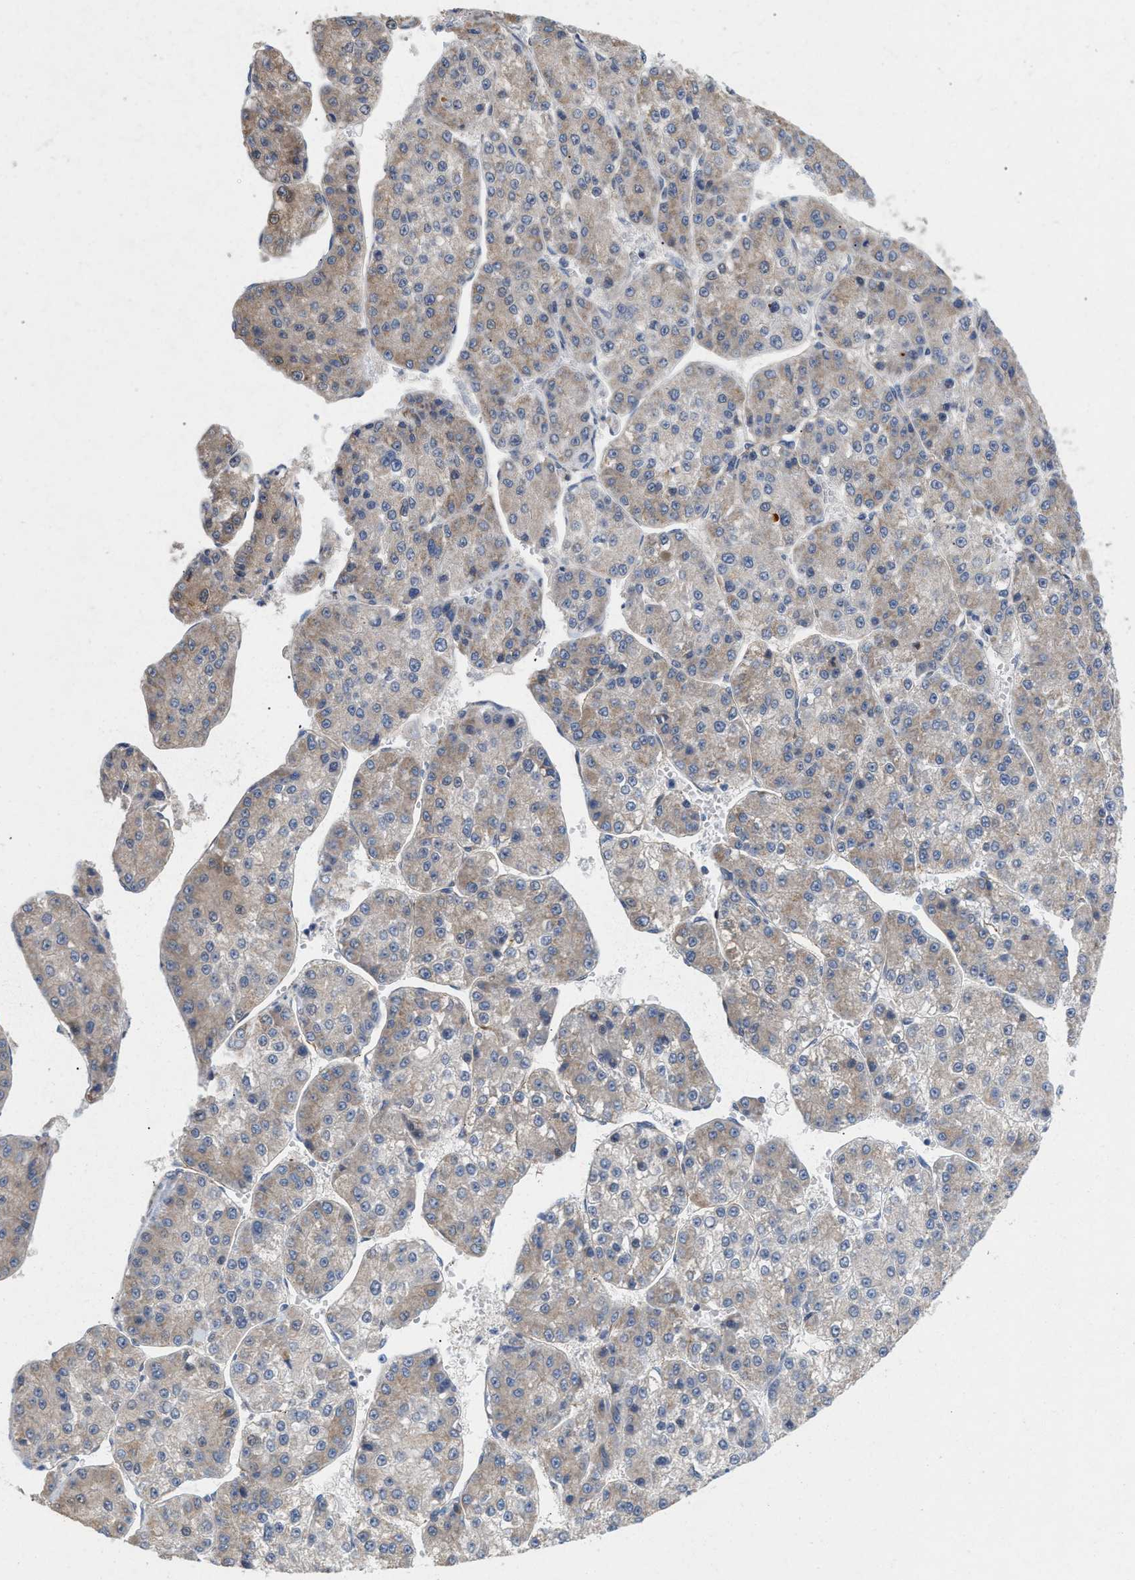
{"staining": {"intensity": "weak", "quantity": ">75%", "location": "cytoplasmic/membranous"}, "tissue": "liver cancer", "cell_type": "Tumor cells", "image_type": "cancer", "snomed": [{"axis": "morphology", "description": "Carcinoma, Hepatocellular, NOS"}, {"axis": "topography", "description": "Liver"}], "caption": "A photomicrograph of liver cancer (hepatocellular carcinoma) stained for a protein demonstrates weak cytoplasmic/membranous brown staining in tumor cells. (DAB (3,3'-diaminobenzidine) = brown stain, brightfield microscopy at high magnification).", "gene": "UBAP2", "patient": {"sex": "female", "age": 73}}